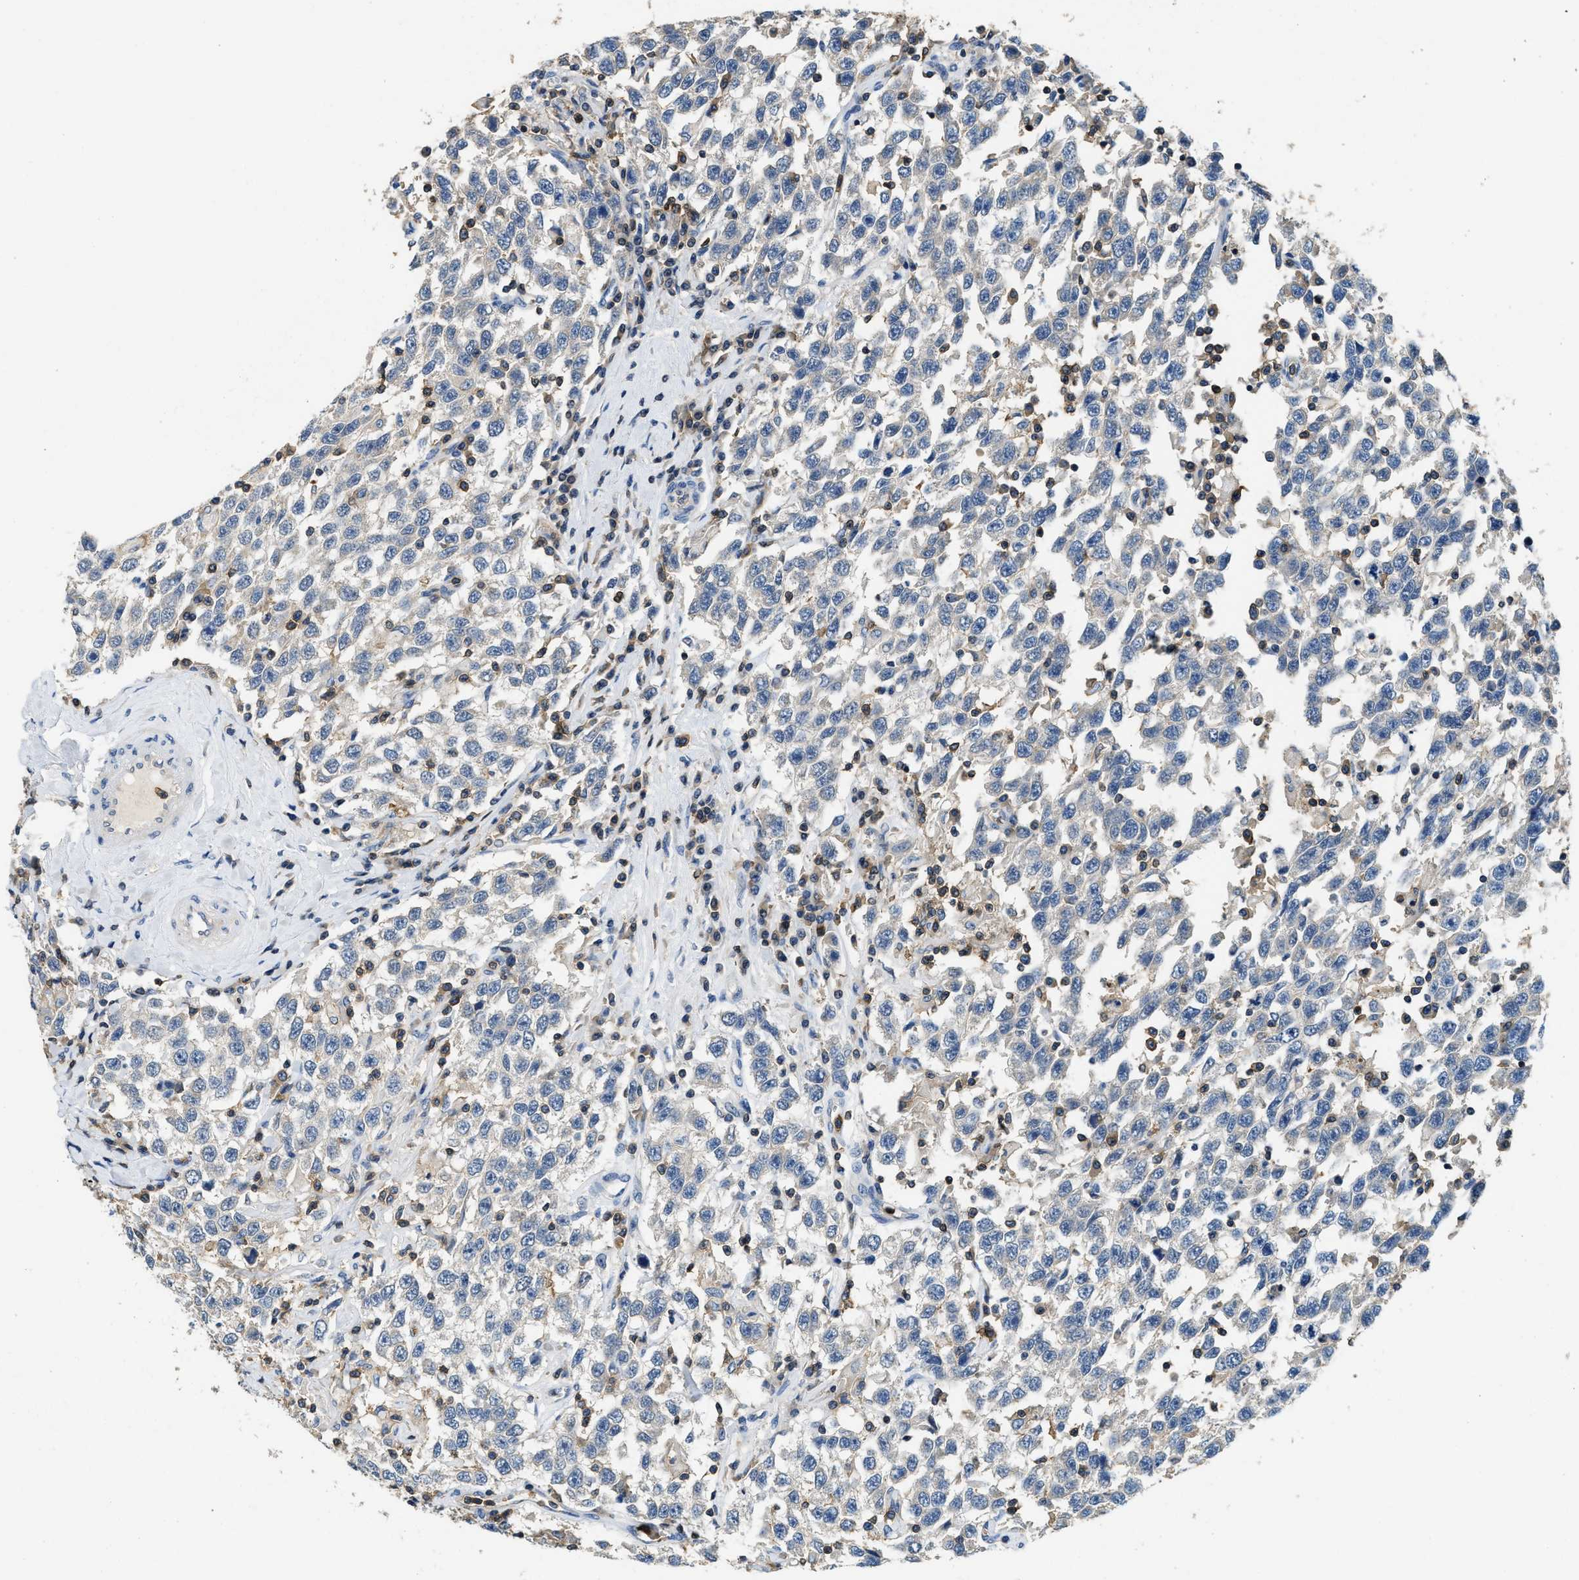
{"staining": {"intensity": "negative", "quantity": "none", "location": "none"}, "tissue": "testis cancer", "cell_type": "Tumor cells", "image_type": "cancer", "snomed": [{"axis": "morphology", "description": "Seminoma, NOS"}, {"axis": "topography", "description": "Testis"}], "caption": "The immunohistochemistry (IHC) image has no significant positivity in tumor cells of testis cancer (seminoma) tissue.", "gene": "MYO1G", "patient": {"sex": "male", "age": 41}}